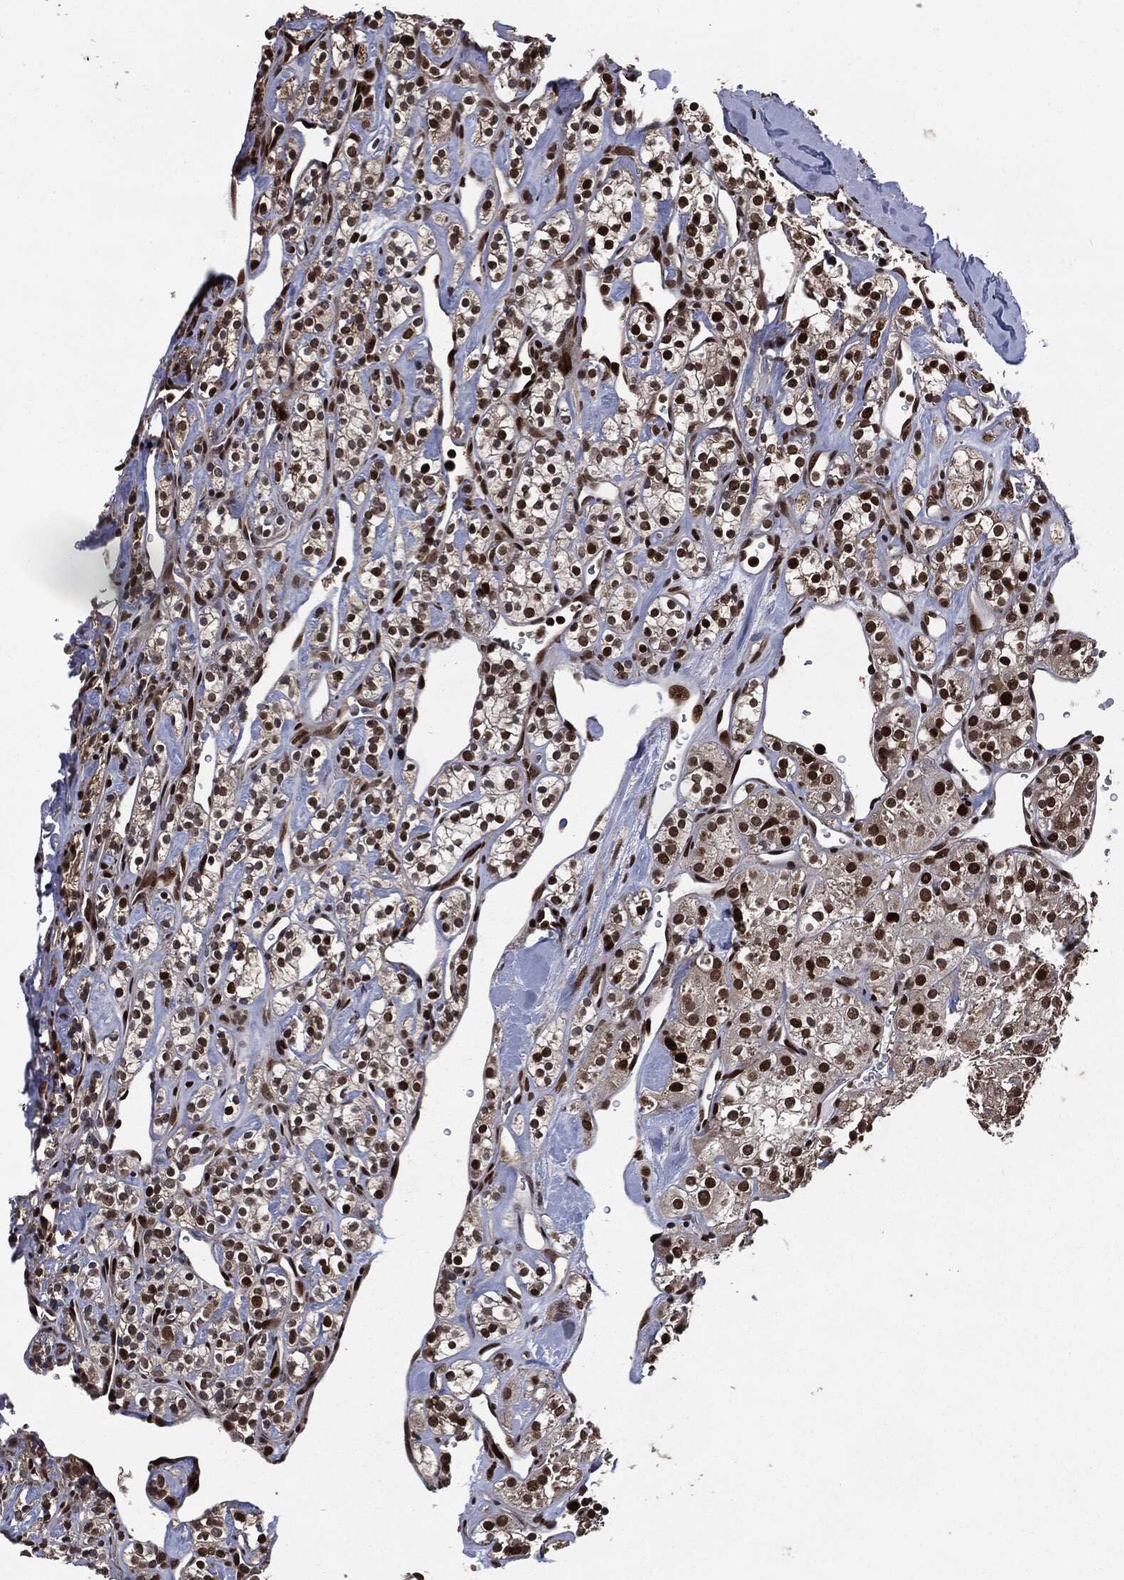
{"staining": {"intensity": "strong", "quantity": ">75%", "location": "nuclear"}, "tissue": "renal cancer", "cell_type": "Tumor cells", "image_type": "cancer", "snomed": [{"axis": "morphology", "description": "Adenocarcinoma, NOS"}, {"axis": "topography", "description": "Kidney"}], "caption": "High-power microscopy captured an IHC photomicrograph of renal cancer (adenocarcinoma), revealing strong nuclear positivity in approximately >75% of tumor cells. The staining is performed using DAB (3,3'-diaminobenzidine) brown chromogen to label protein expression. The nuclei are counter-stained blue using hematoxylin.", "gene": "DVL2", "patient": {"sex": "male", "age": 77}}